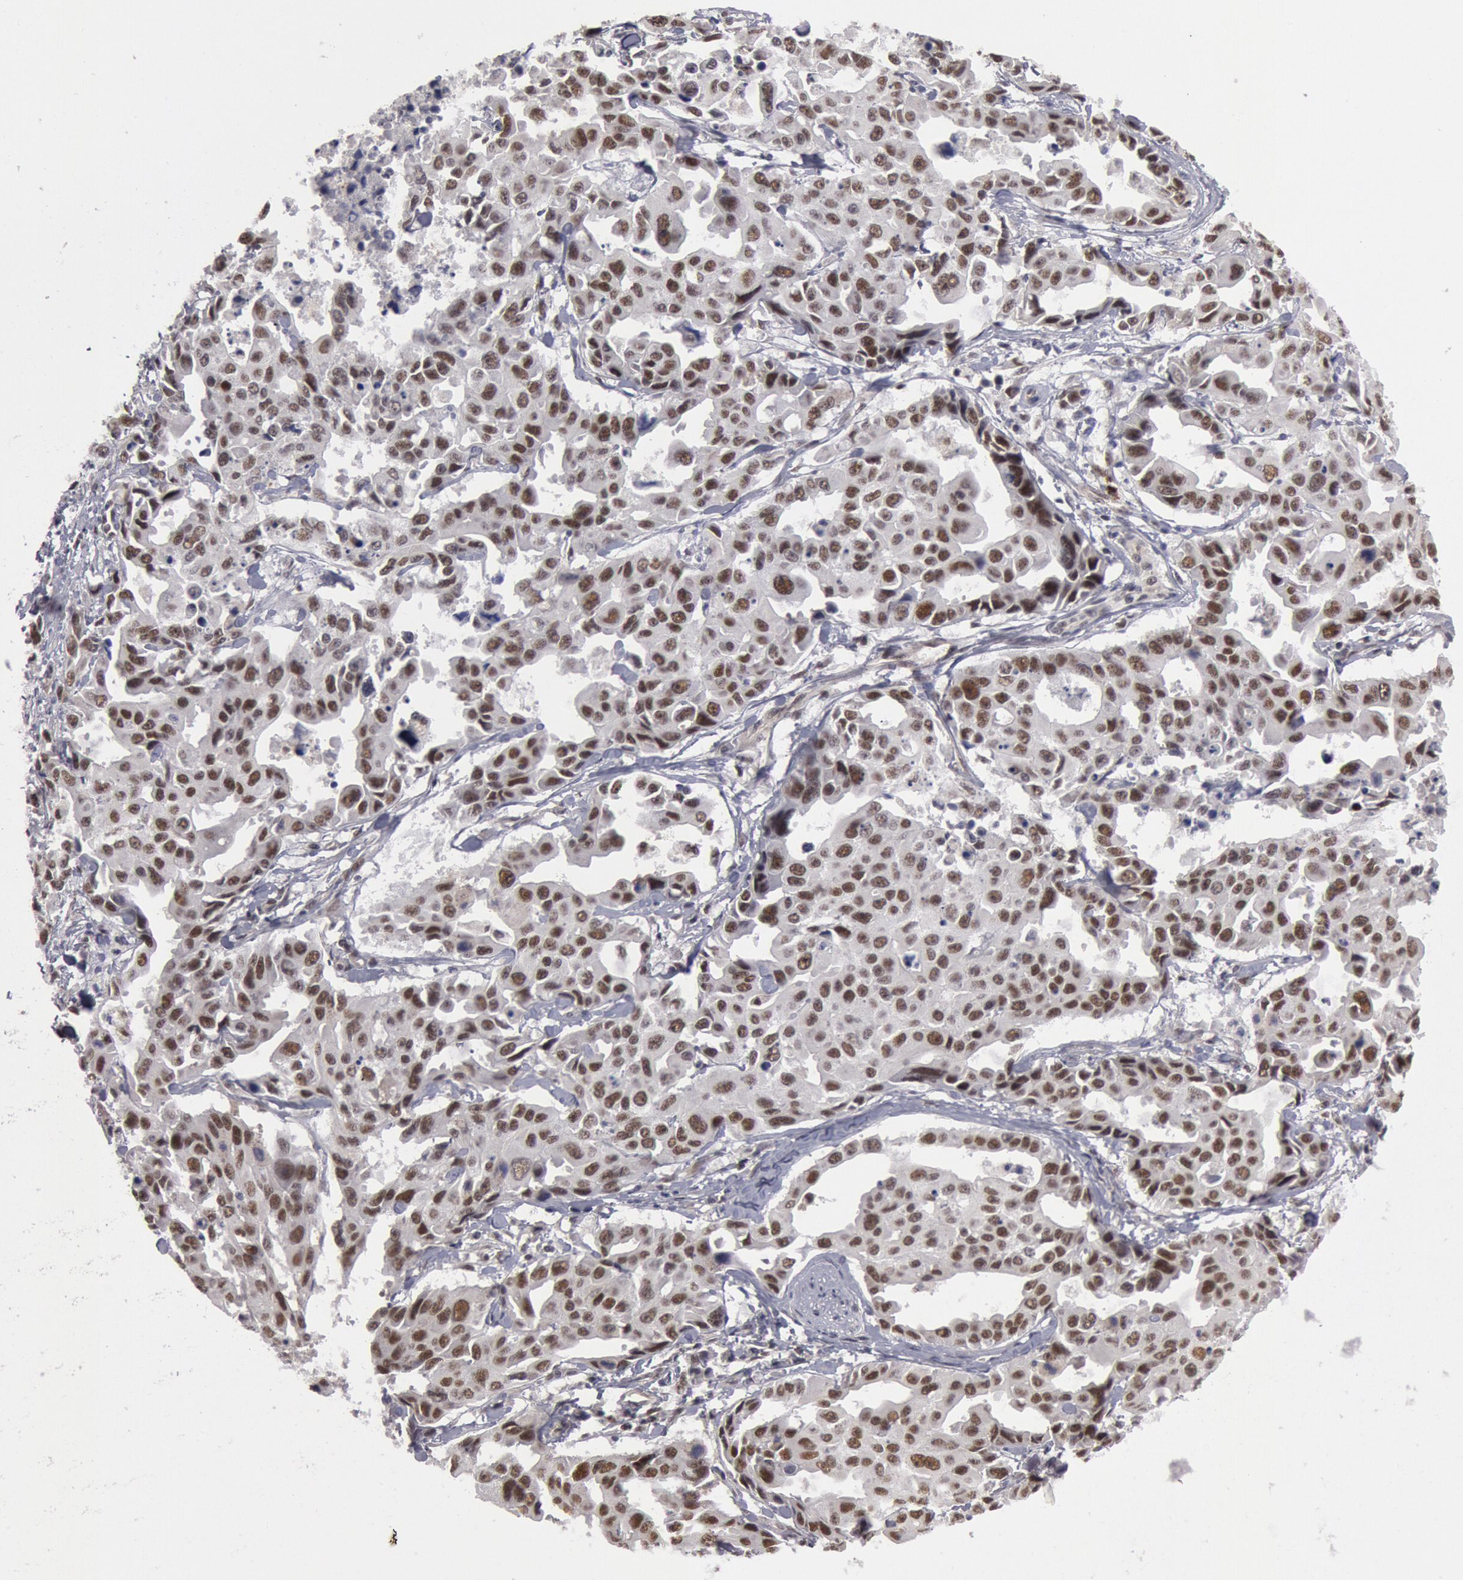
{"staining": {"intensity": "weak", "quantity": ">75%", "location": "nuclear"}, "tissue": "lung cancer", "cell_type": "Tumor cells", "image_type": "cancer", "snomed": [{"axis": "morphology", "description": "Adenocarcinoma, NOS"}, {"axis": "topography", "description": "Lung"}], "caption": "Approximately >75% of tumor cells in adenocarcinoma (lung) exhibit weak nuclear protein staining as visualized by brown immunohistochemical staining.", "gene": "PPP4R3B", "patient": {"sex": "male", "age": 64}}